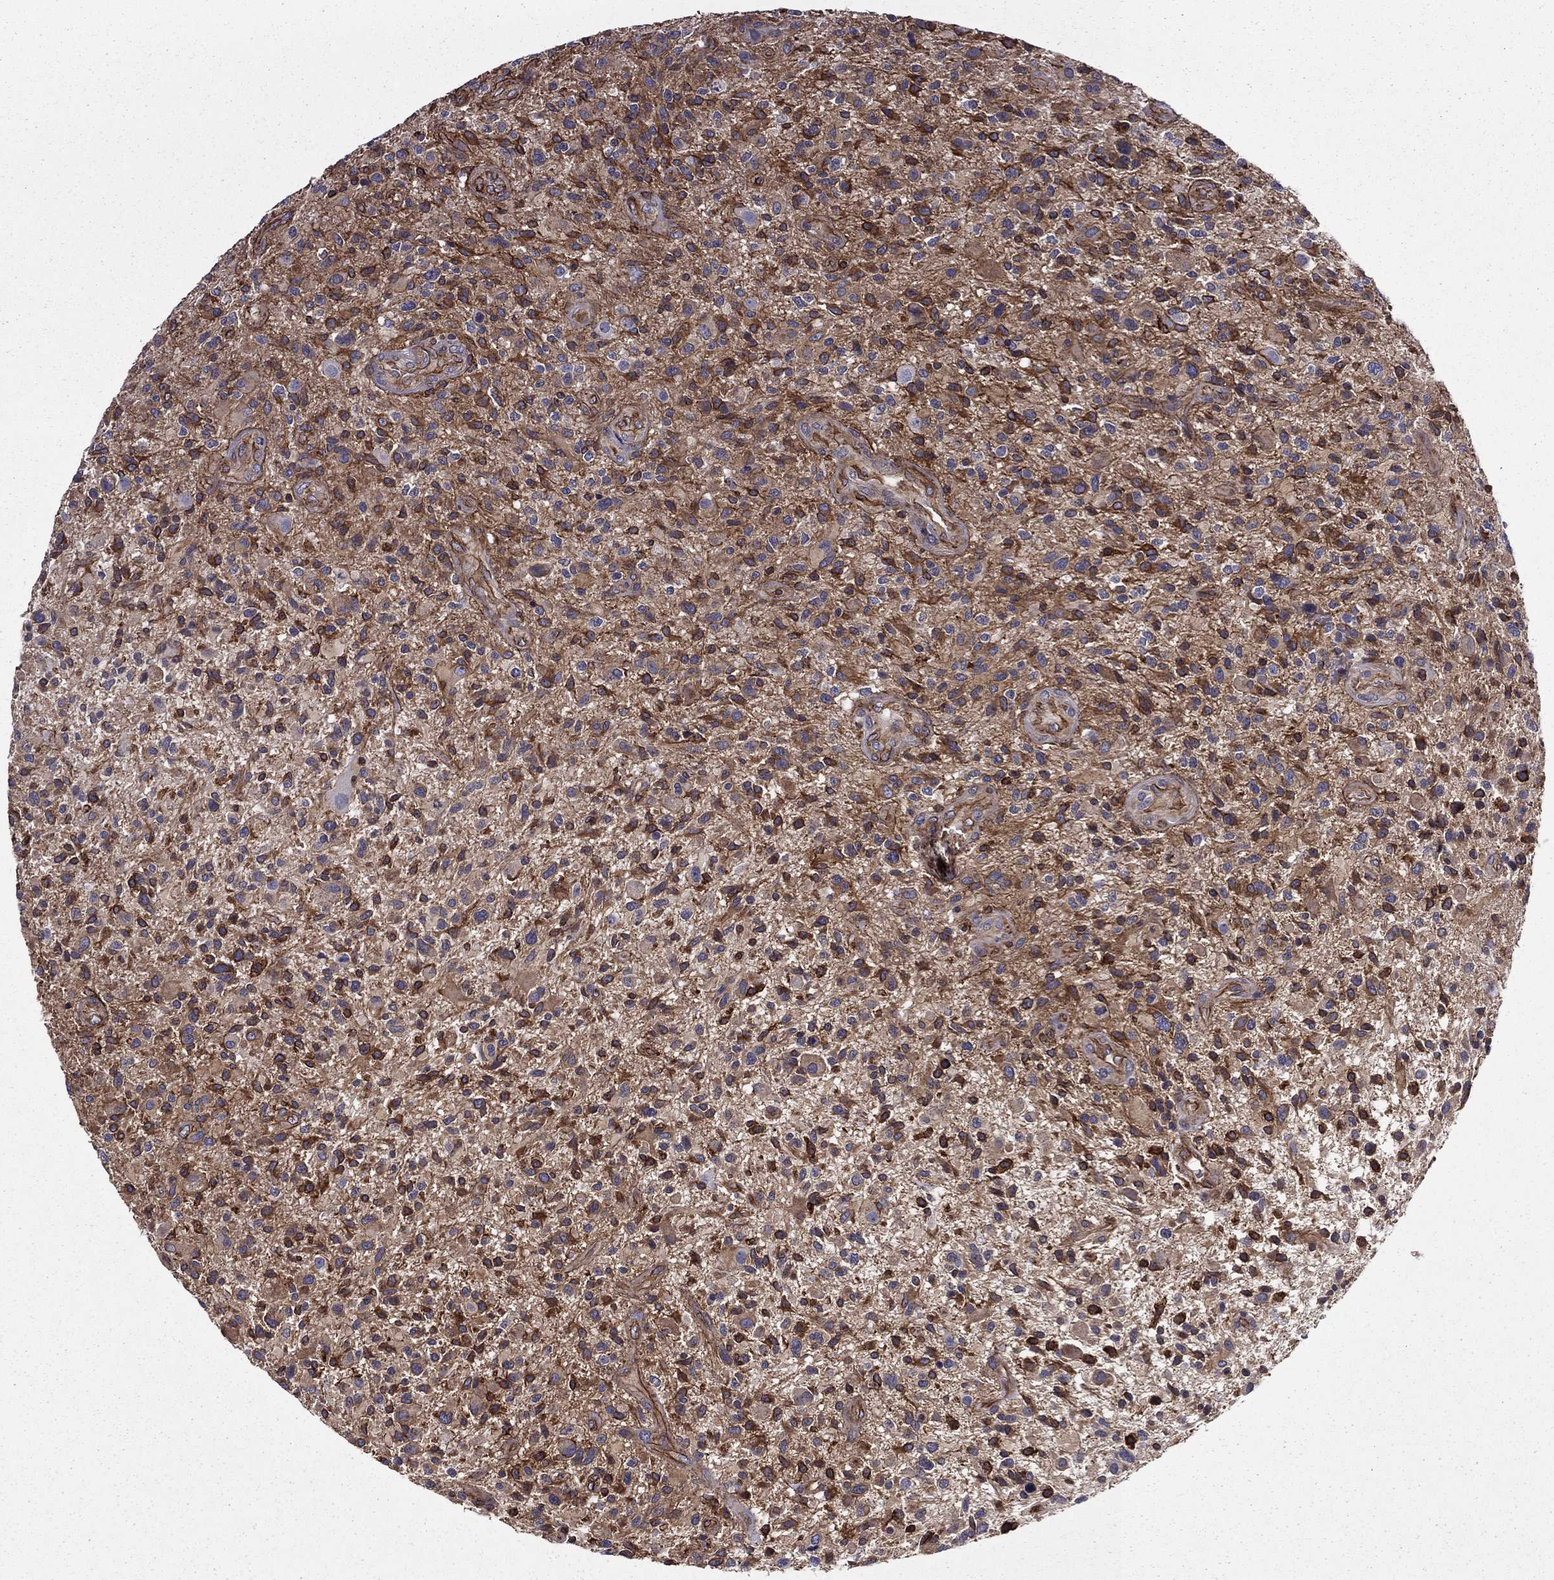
{"staining": {"intensity": "moderate", "quantity": "25%-75%", "location": "cytoplasmic/membranous"}, "tissue": "glioma", "cell_type": "Tumor cells", "image_type": "cancer", "snomed": [{"axis": "morphology", "description": "Glioma, malignant, High grade"}, {"axis": "topography", "description": "Brain"}], "caption": "Tumor cells exhibit medium levels of moderate cytoplasmic/membranous staining in about 25%-75% of cells in glioma.", "gene": "SHMT1", "patient": {"sex": "male", "age": 47}}